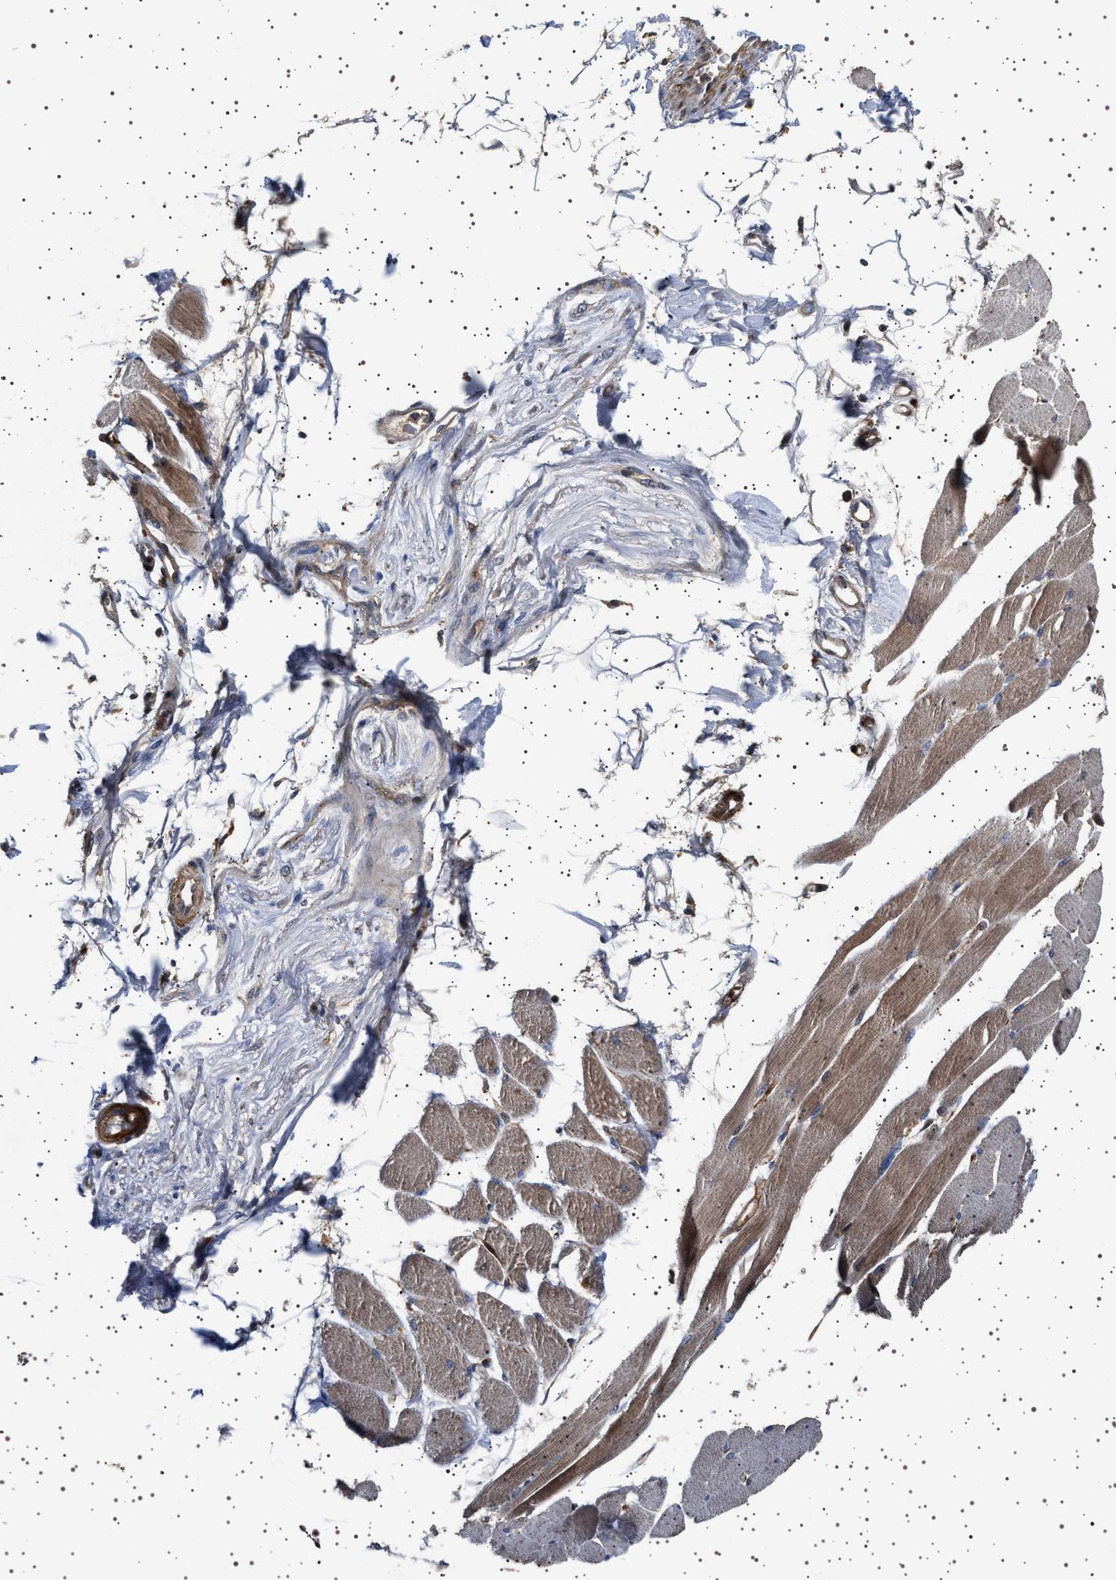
{"staining": {"intensity": "moderate", "quantity": ">75%", "location": "cytoplasmic/membranous"}, "tissue": "skeletal muscle", "cell_type": "Myocytes", "image_type": "normal", "snomed": [{"axis": "morphology", "description": "Normal tissue, NOS"}, {"axis": "topography", "description": "Skeletal muscle"}, {"axis": "topography", "description": "Peripheral nerve tissue"}], "caption": "Human skeletal muscle stained with a brown dye demonstrates moderate cytoplasmic/membranous positive expression in approximately >75% of myocytes.", "gene": "GUCY1B1", "patient": {"sex": "female", "age": 84}}